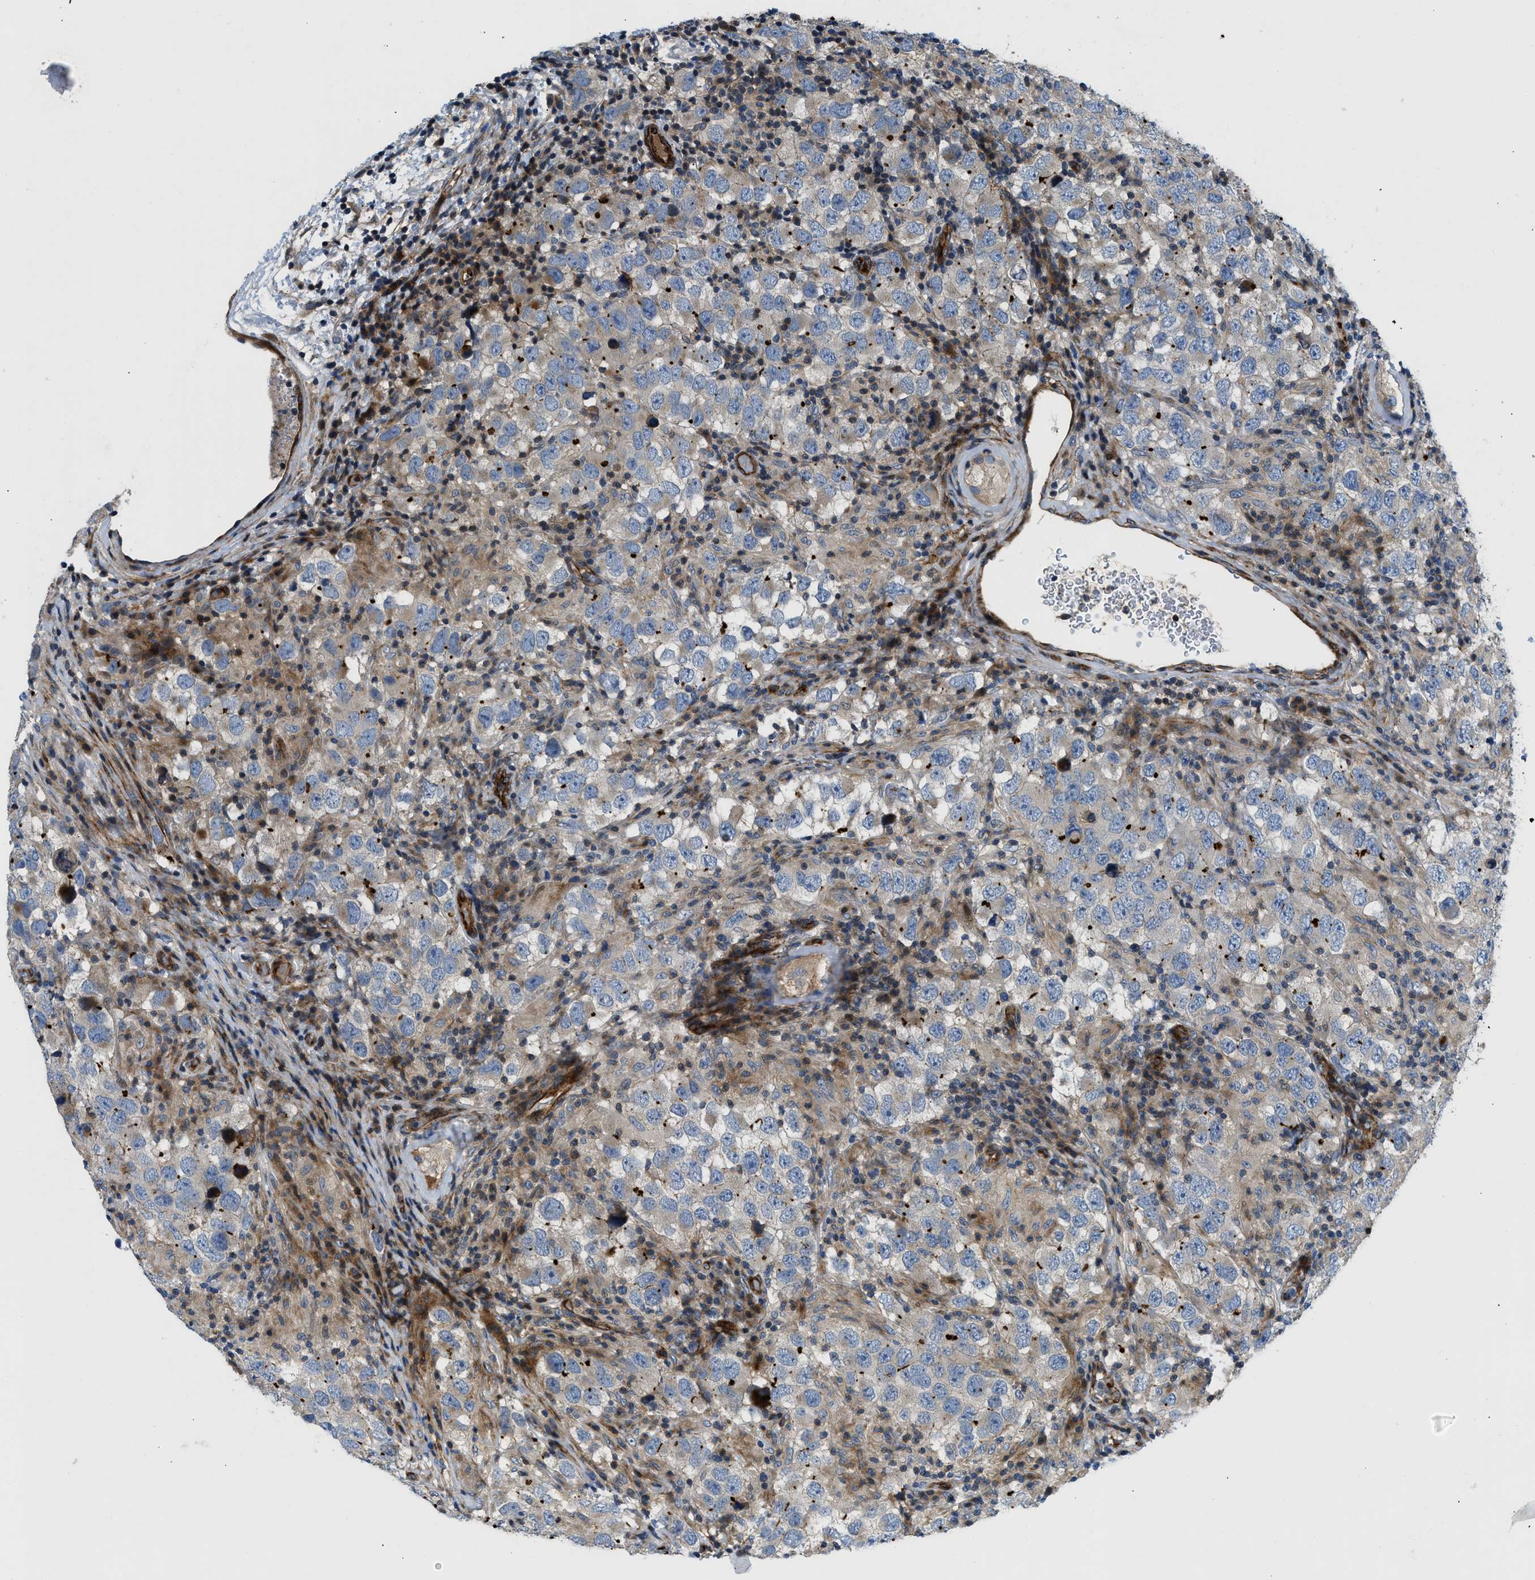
{"staining": {"intensity": "negative", "quantity": "none", "location": "none"}, "tissue": "testis cancer", "cell_type": "Tumor cells", "image_type": "cancer", "snomed": [{"axis": "morphology", "description": "Carcinoma, Embryonal, NOS"}, {"axis": "topography", "description": "Testis"}], "caption": "This is an IHC photomicrograph of human testis cancer. There is no staining in tumor cells.", "gene": "NYNRIN", "patient": {"sex": "male", "age": 21}}